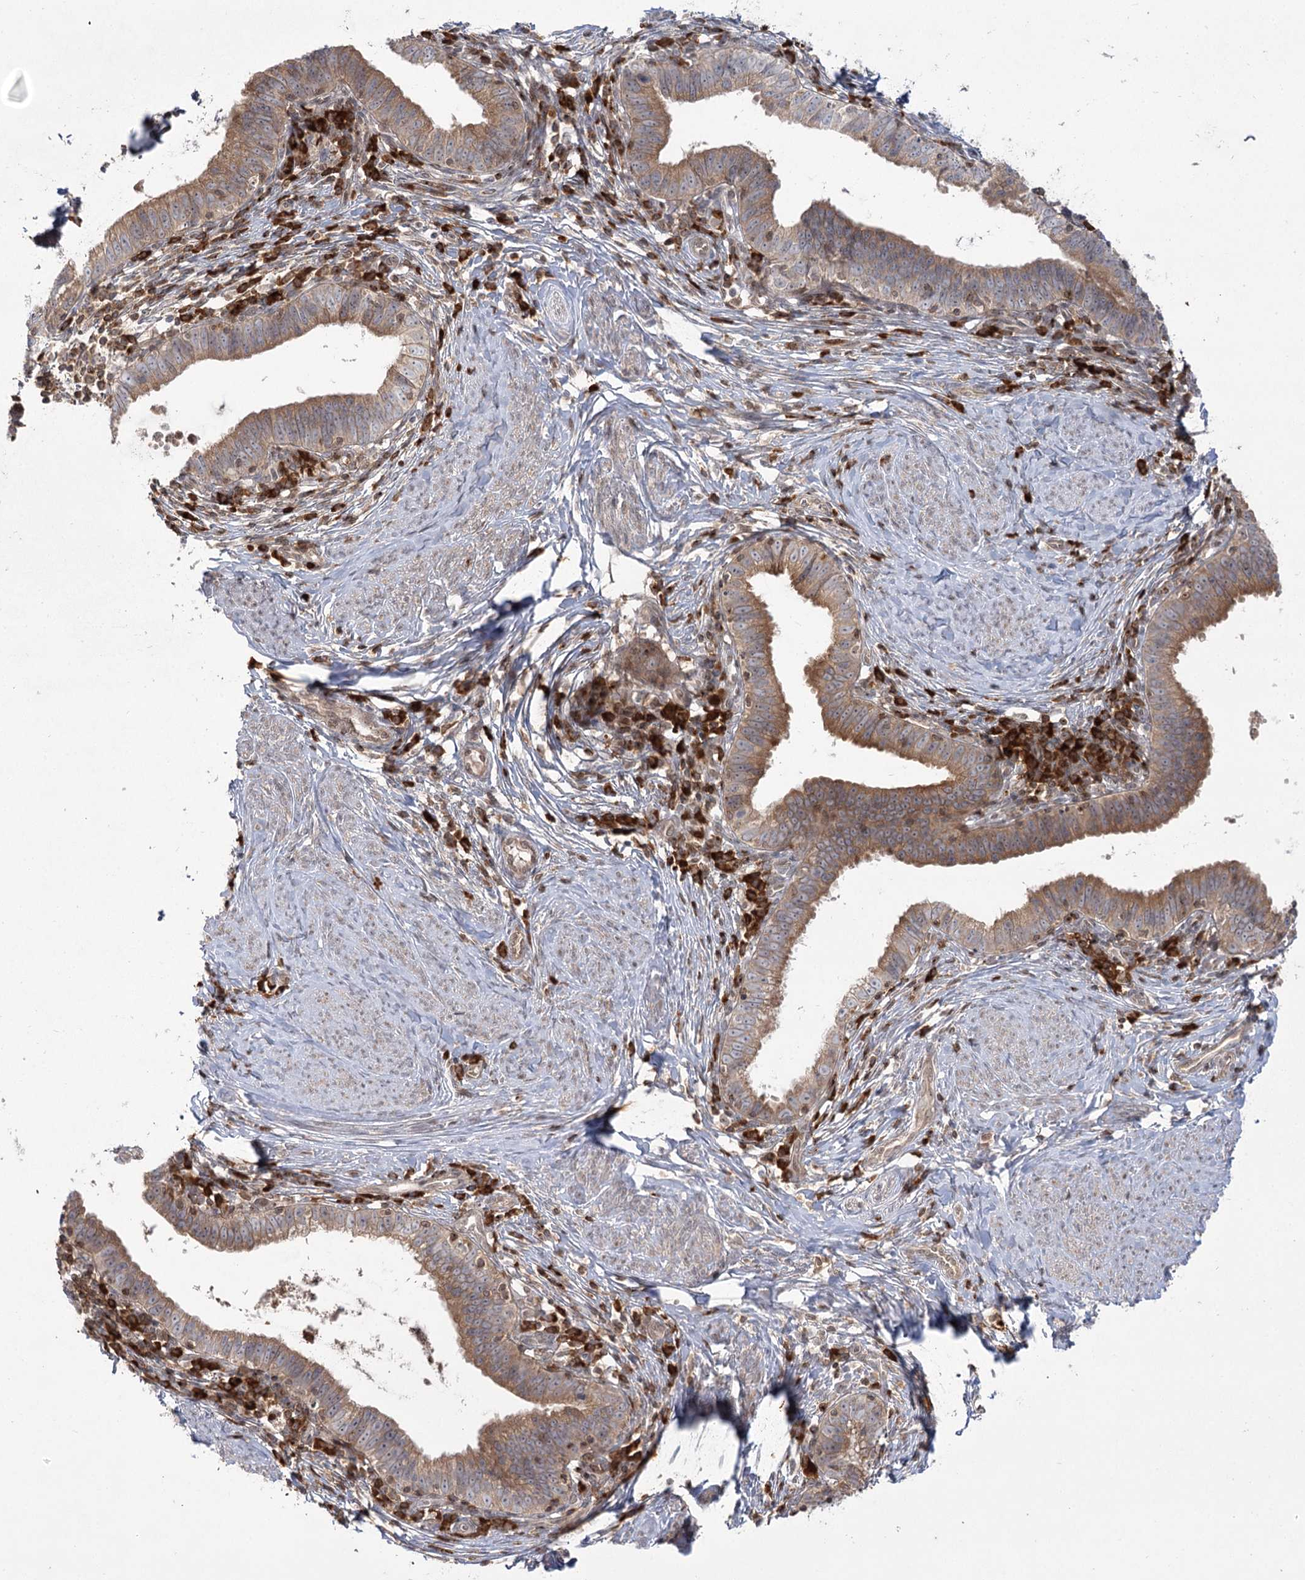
{"staining": {"intensity": "moderate", "quantity": ">75%", "location": "cytoplasmic/membranous"}, "tissue": "cervical cancer", "cell_type": "Tumor cells", "image_type": "cancer", "snomed": [{"axis": "morphology", "description": "Adenocarcinoma, NOS"}, {"axis": "topography", "description": "Cervix"}], "caption": "The immunohistochemical stain highlights moderate cytoplasmic/membranous staining in tumor cells of cervical cancer tissue. Nuclei are stained in blue.", "gene": "SYTL1", "patient": {"sex": "female", "age": 36}}